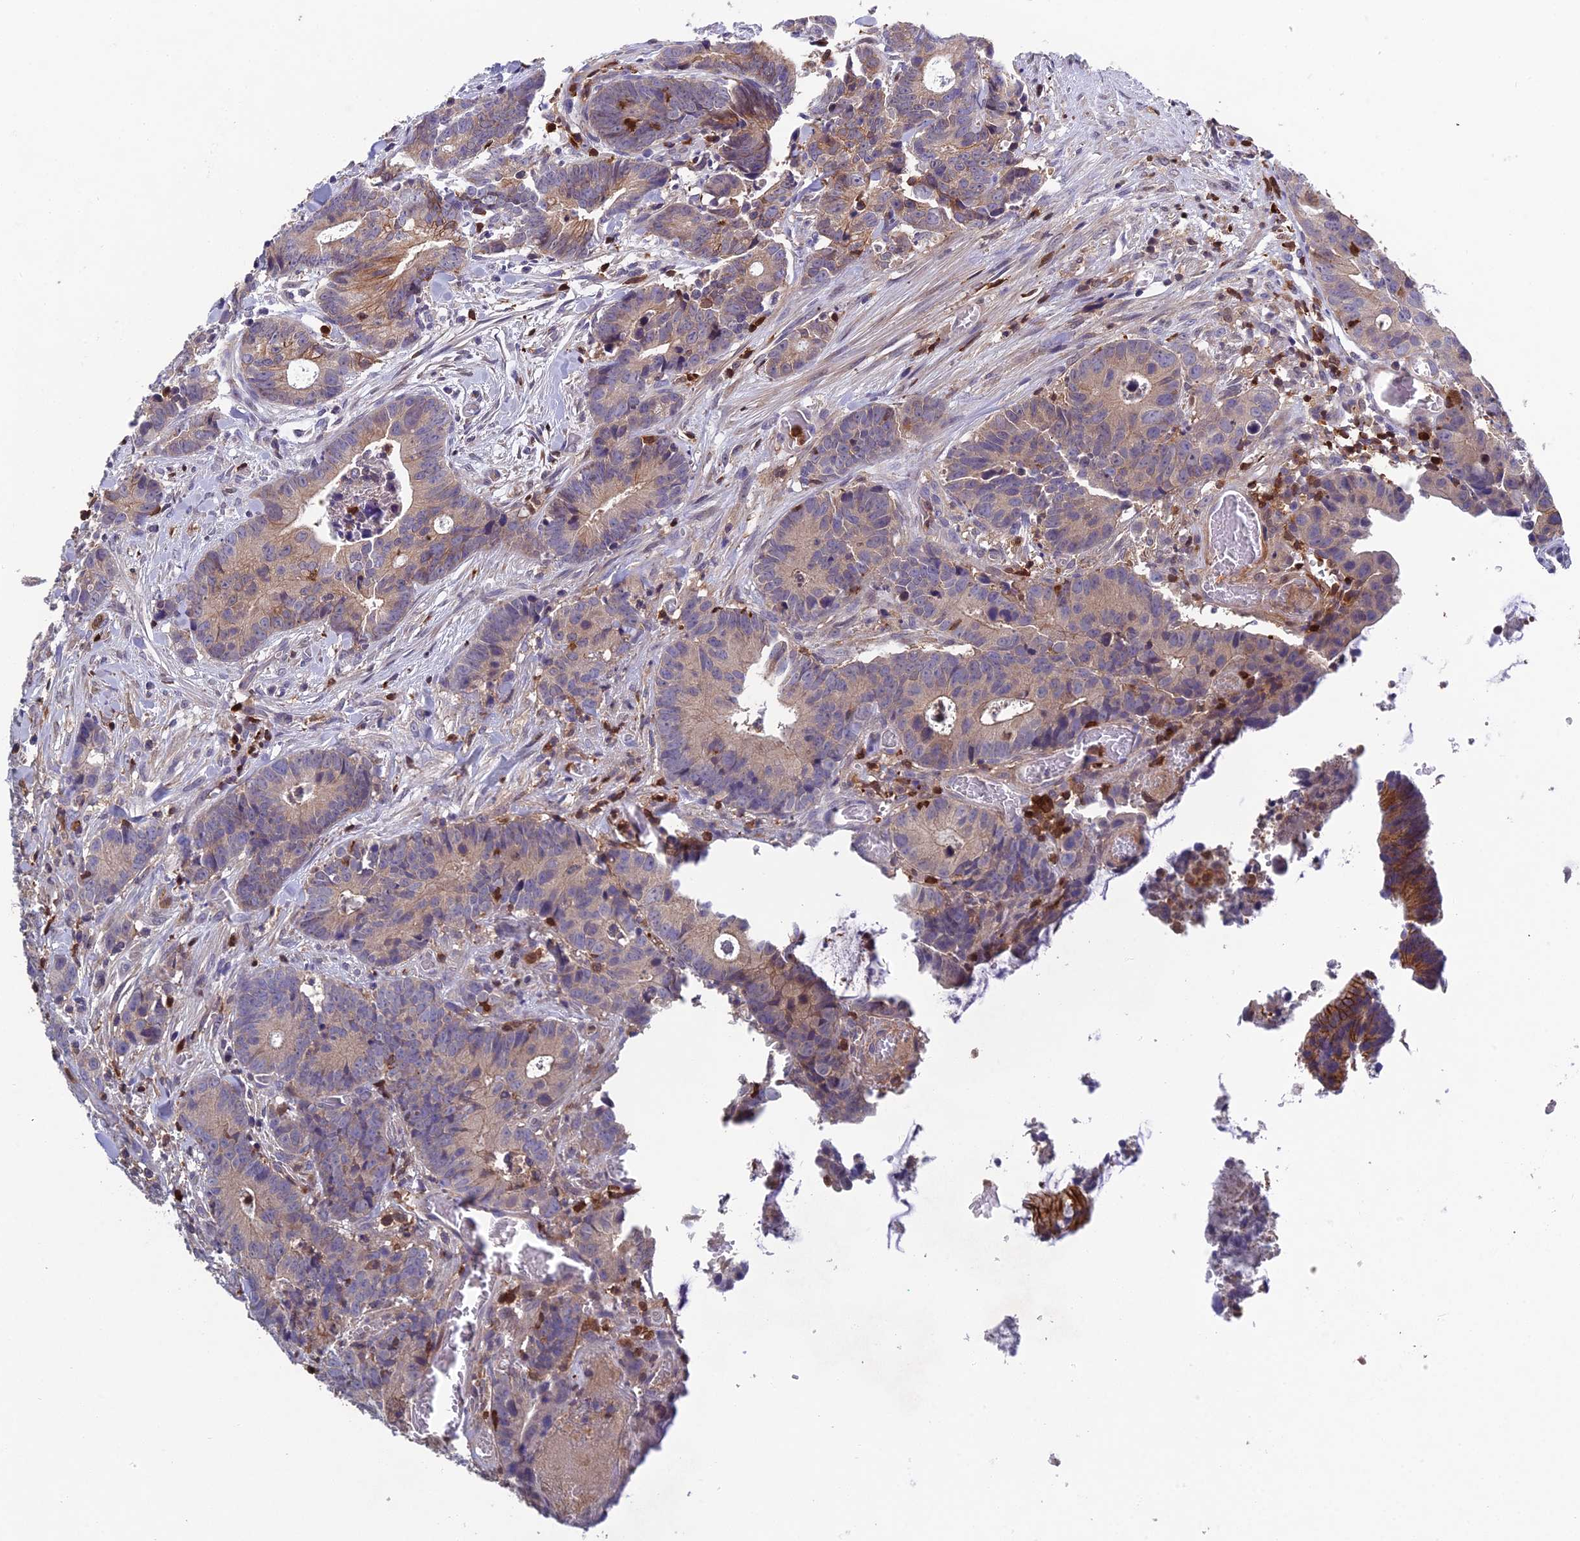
{"staining": {"intensity": "weak", "quantity": "25%-75%", "location": "cytoplasmic/membranous"}, "tissue": "colorectal cancer", "cell_type": "Tumor cells", "image_type": "cancer", "snomed": [{"axis": "morphology", "description": "Adenocarcinoma, NOS"}, {"axis": "topography", "description": "Colon"}], "caption": "Colorectal cancer (adenocarcinoma) stained for a protein shows weak cytoplasmic/membranous positivity in tumor cells.", "gene": "GALK2", "patient": {"sex": "female", "age": 57}}